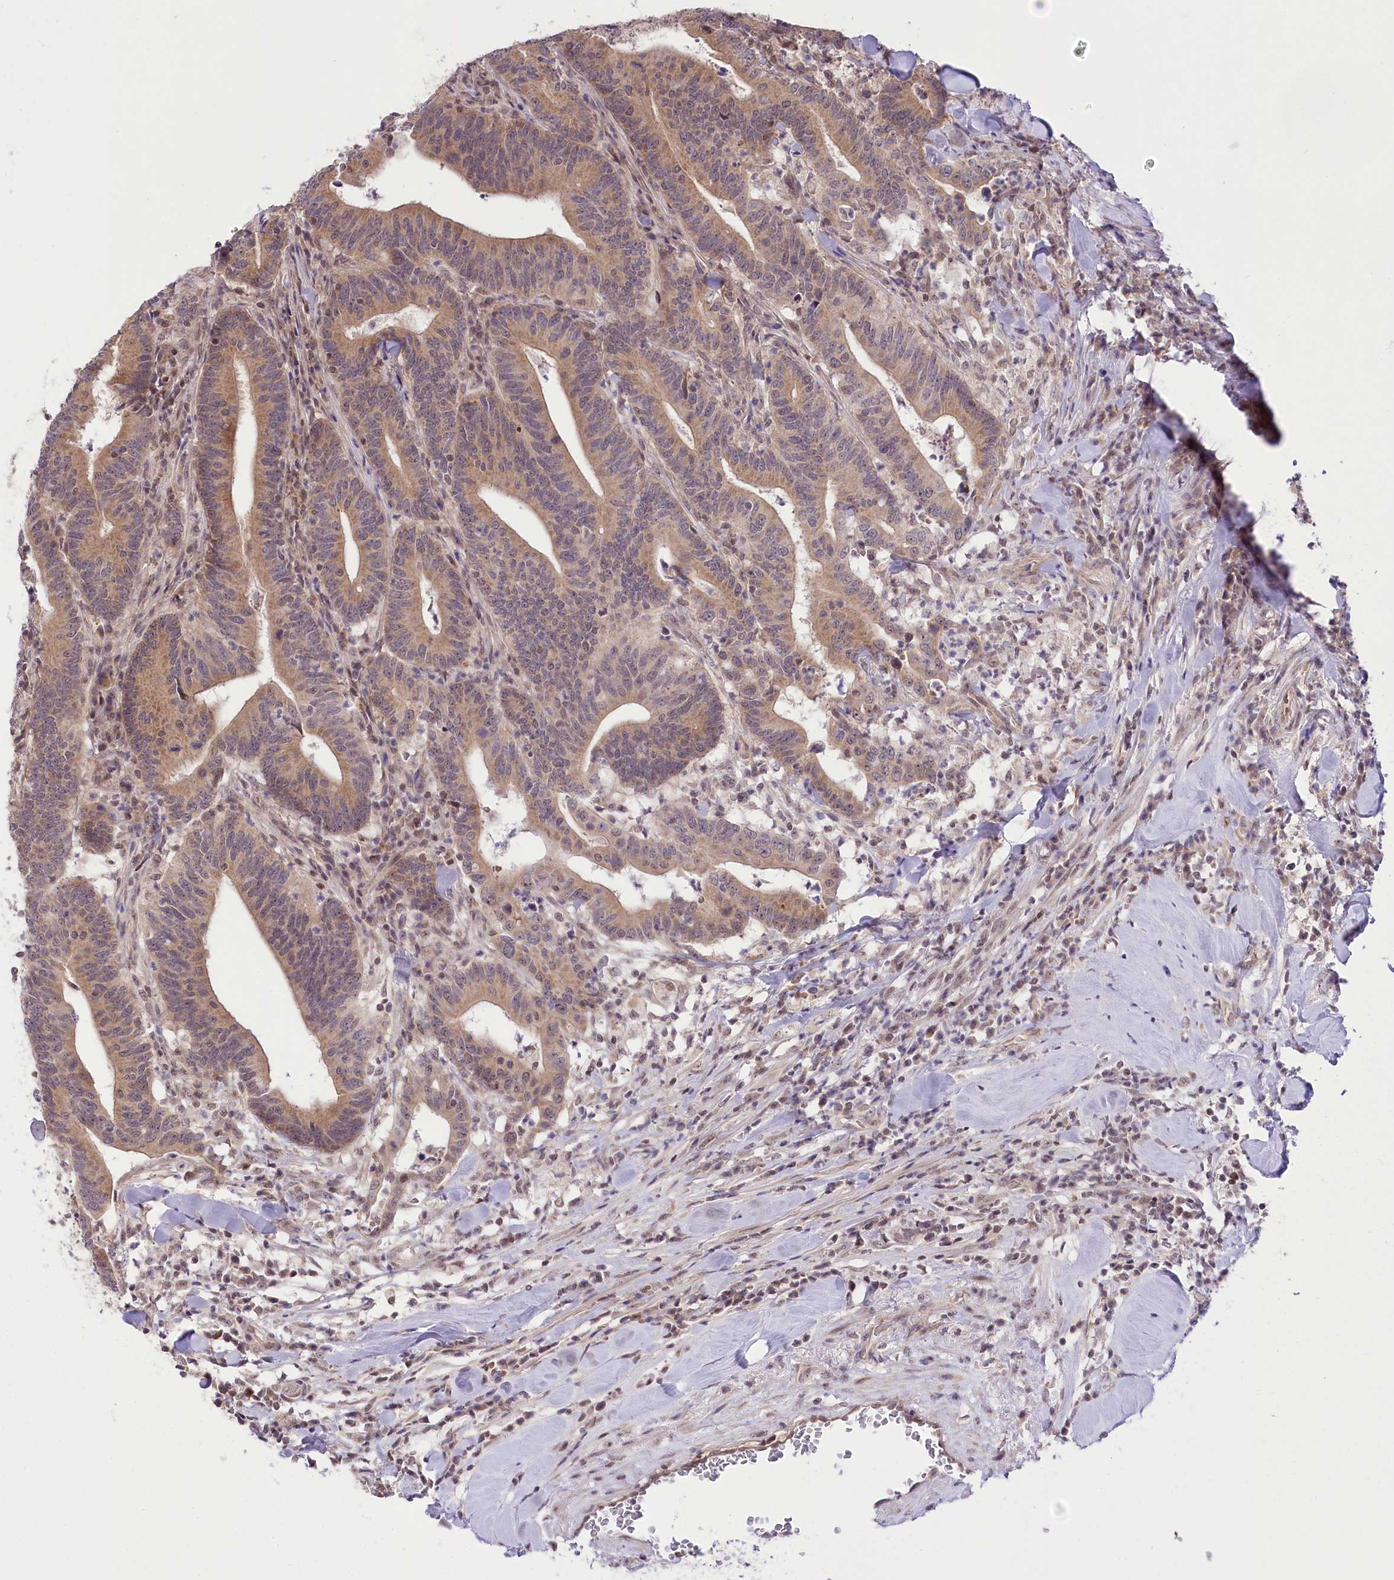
{"staining": {"intensity": "moderate", "quantity": ">75%", "location": "cytoplasmic/membranous"}, "tissue": "colorectal cancer", "cell_type": "Tumor cells", "image_type": "cancer", "snomed": [{"axis": "morphology", "description": "Adenocarcinoma, NOS"}, {"axis": "topography", "description": "Colon"}], "caption": "This histopathology image reveals IHC staining of colorectal cancer, with medium moderate cytoplasmic/membranous staining in about >75% of tumor cells.", "gene": "ZMAT2", "patient": {"sex": "female", "age": 66}}